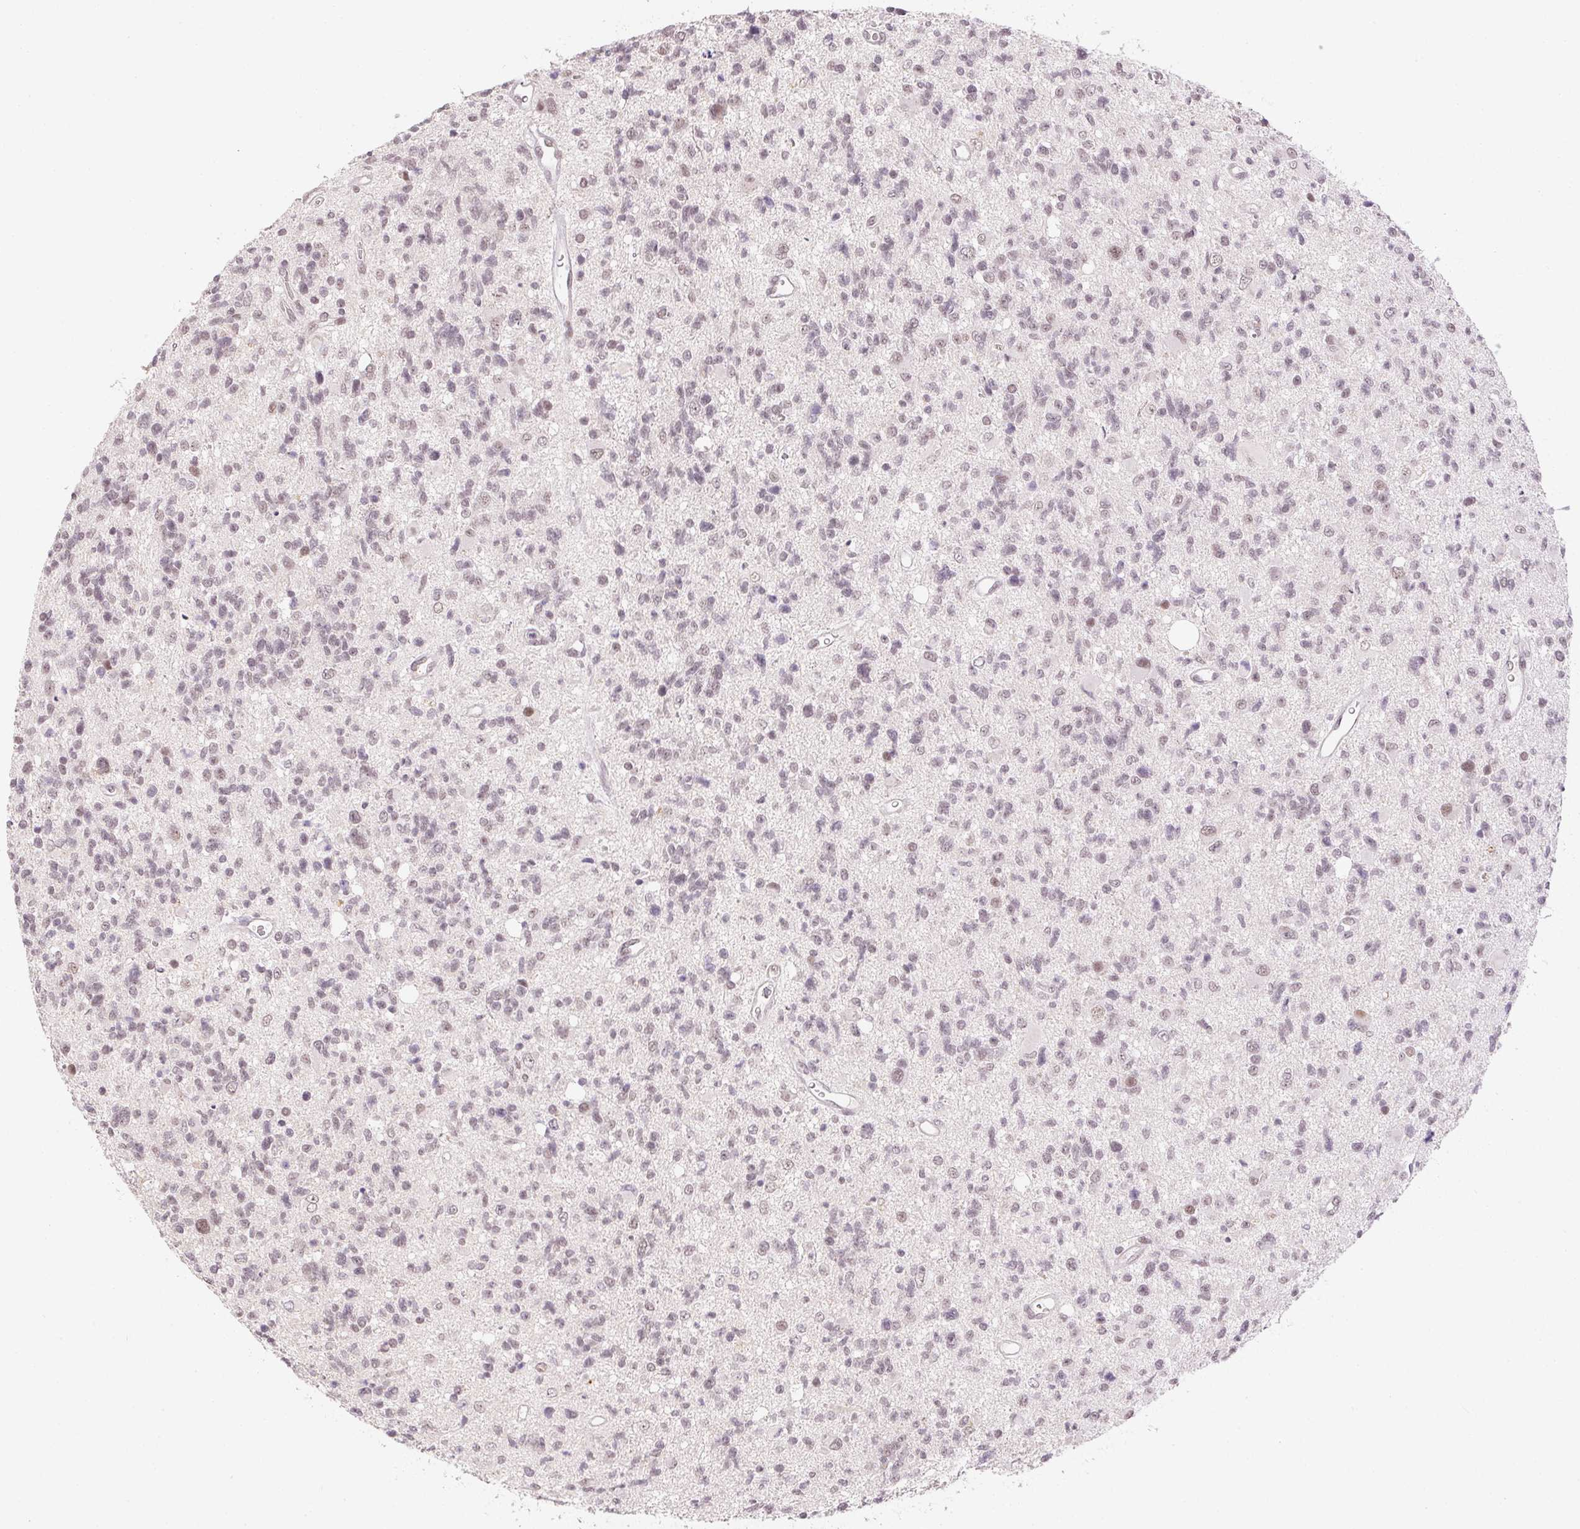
{"staining": {"intensity": "weak", "quantity": "25%-75%", "location": "nuclear"}, "tissue": "glioma", "cell_type": "Tumor cells", "image_type": "cancer", "snomed": [{"axis": "morphology", "description": "Glioma, malignant, High grade"}, {"axis": "topography", "description": "Brain"}], "caption": "A brown stain shows weak nuclear expression of a protein in human glioma tumor cells.", "gene": "KDM4D", "patient": {"sex": "male", "age": 29}}